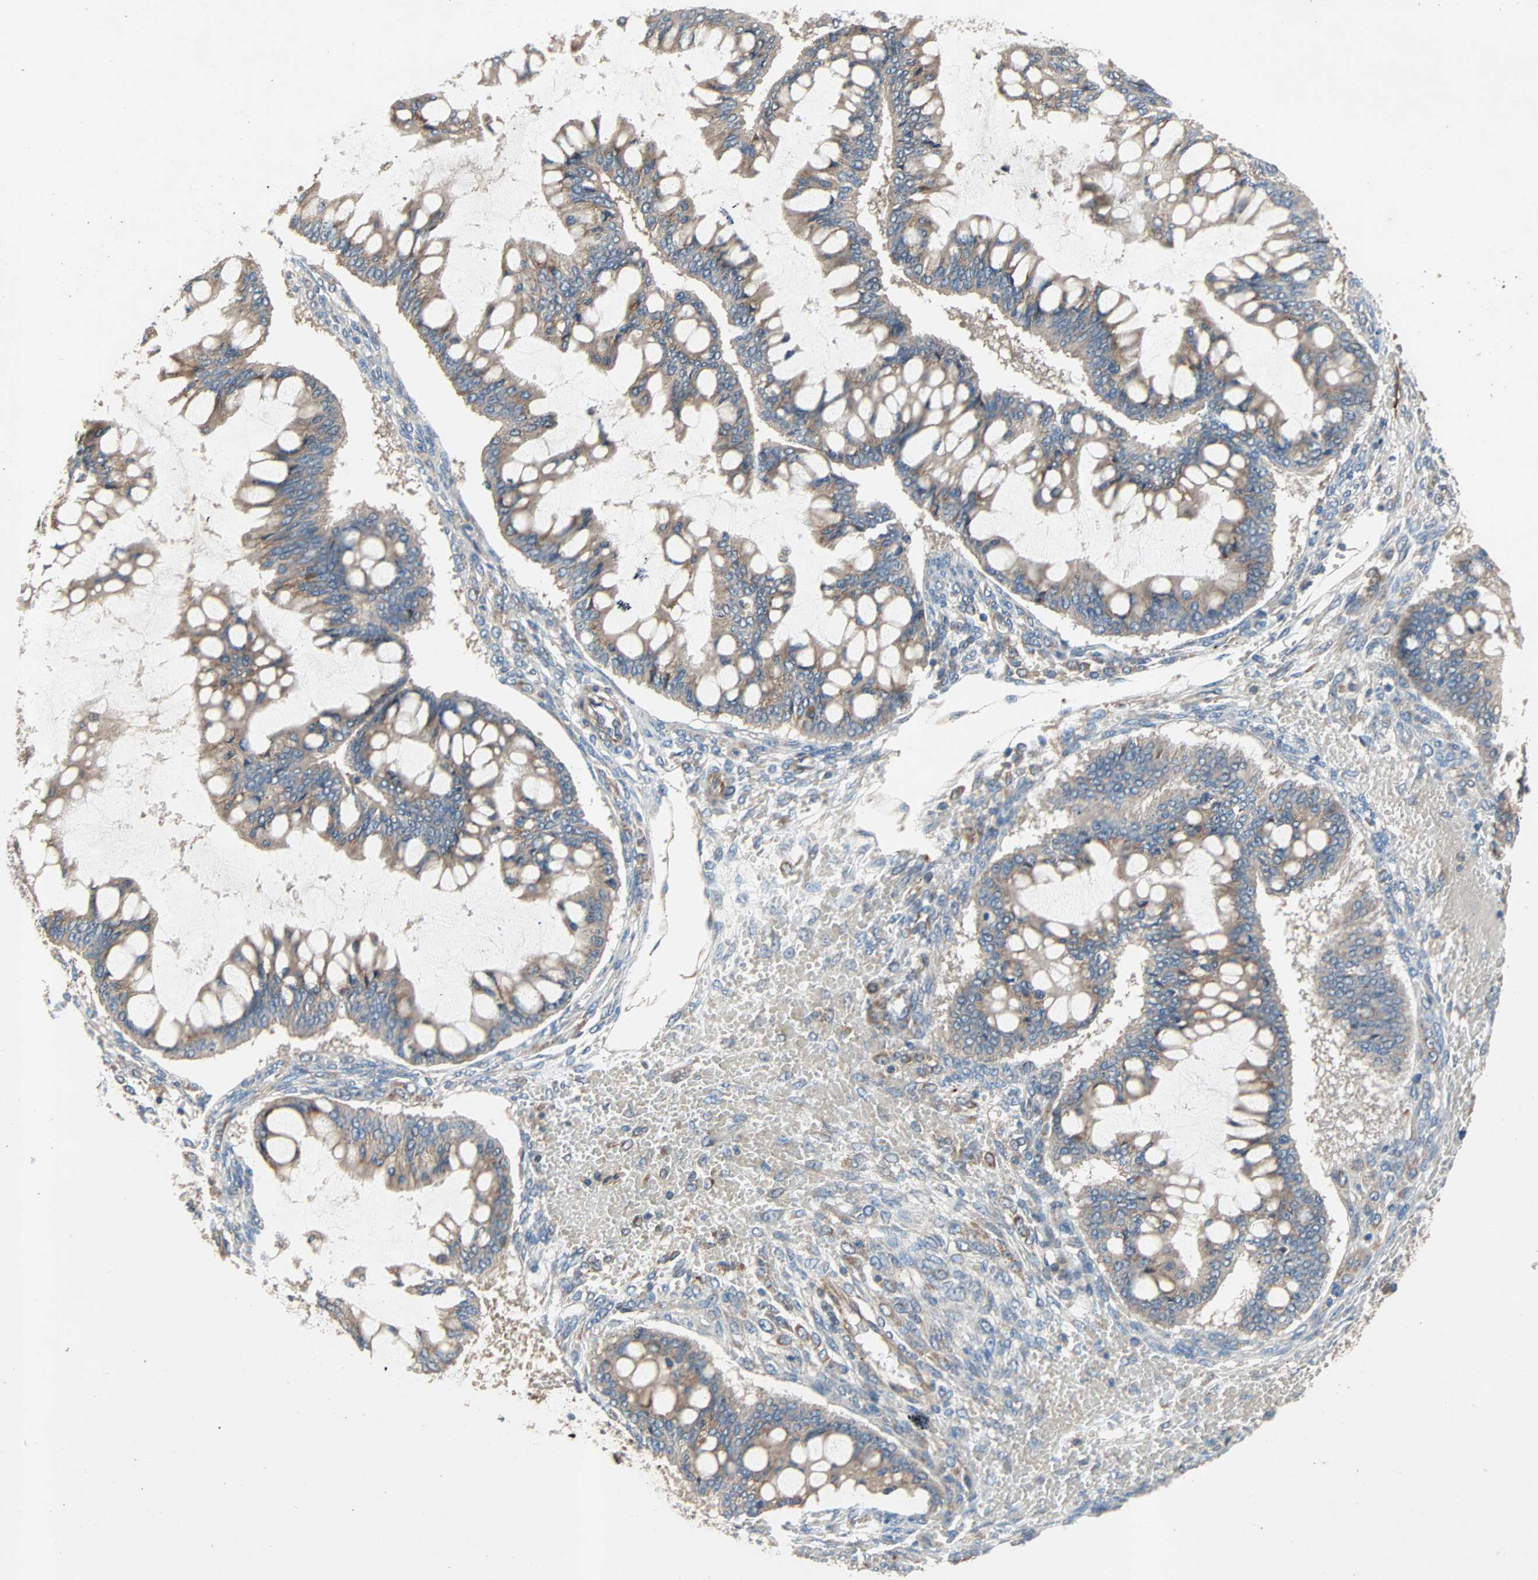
{"staining": {"intensity": "moderate", "quantity": ">75%", "location": "cytoplasmic/membranous"}, "tissue": "ovarian cancer", "cell_type": "Tumor cells", "image_type": "cancer", "snomed": [{"axis": "morphology", "description": "Cystadenocarcinoma, mucinous, NOS"}, {"axis": "topography", "description": "Ovary"}], "caption": "Immunohistochemical staining of ovarian mucinous cystadenocarcinoma demonstrates medium levels of moderate cytoplasmic/membranous protein staining in approximately >75% of tumor cells.", "gene": "XYLT1", "patient": {"sex": "female", "age": 73}}